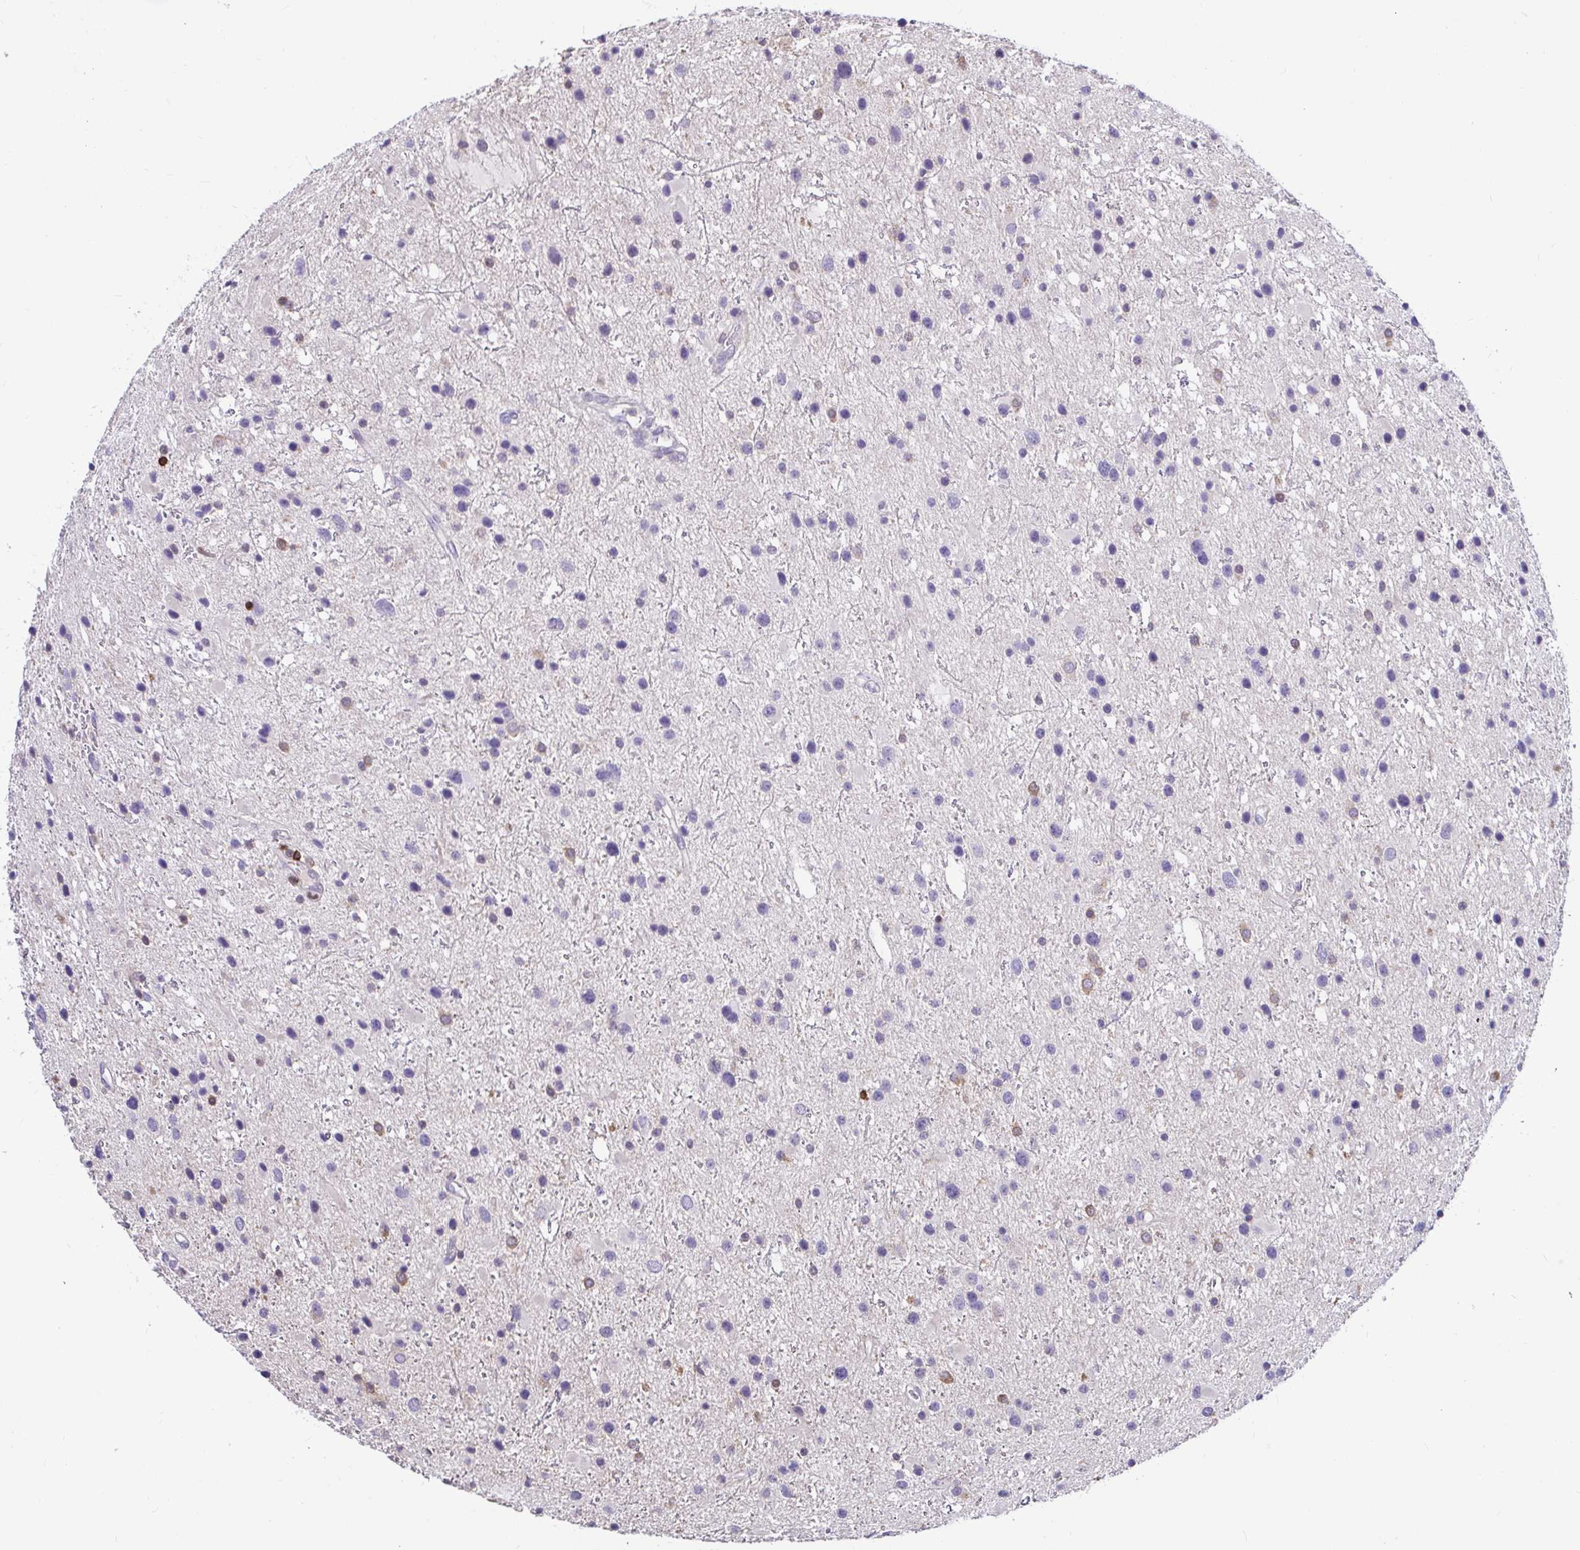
{"staining": {"intensity": "negative", "quantity": "none", "location": "none"}, "tissue": "glioma", "cell_type": "Tumor cells", "image_type": "cancer", "snomed": [{"axis": "morphology", "description": "Glioma, malignant, Low grade"}, {"axis": "topography", "description": "Brain"}], "caption": "Immunohistochemical staining of malignant low-grade glioma shows no significant expression in tumor cells.", "gene": "SKAP1", "patient": {"sex": "female", "age": 32}}